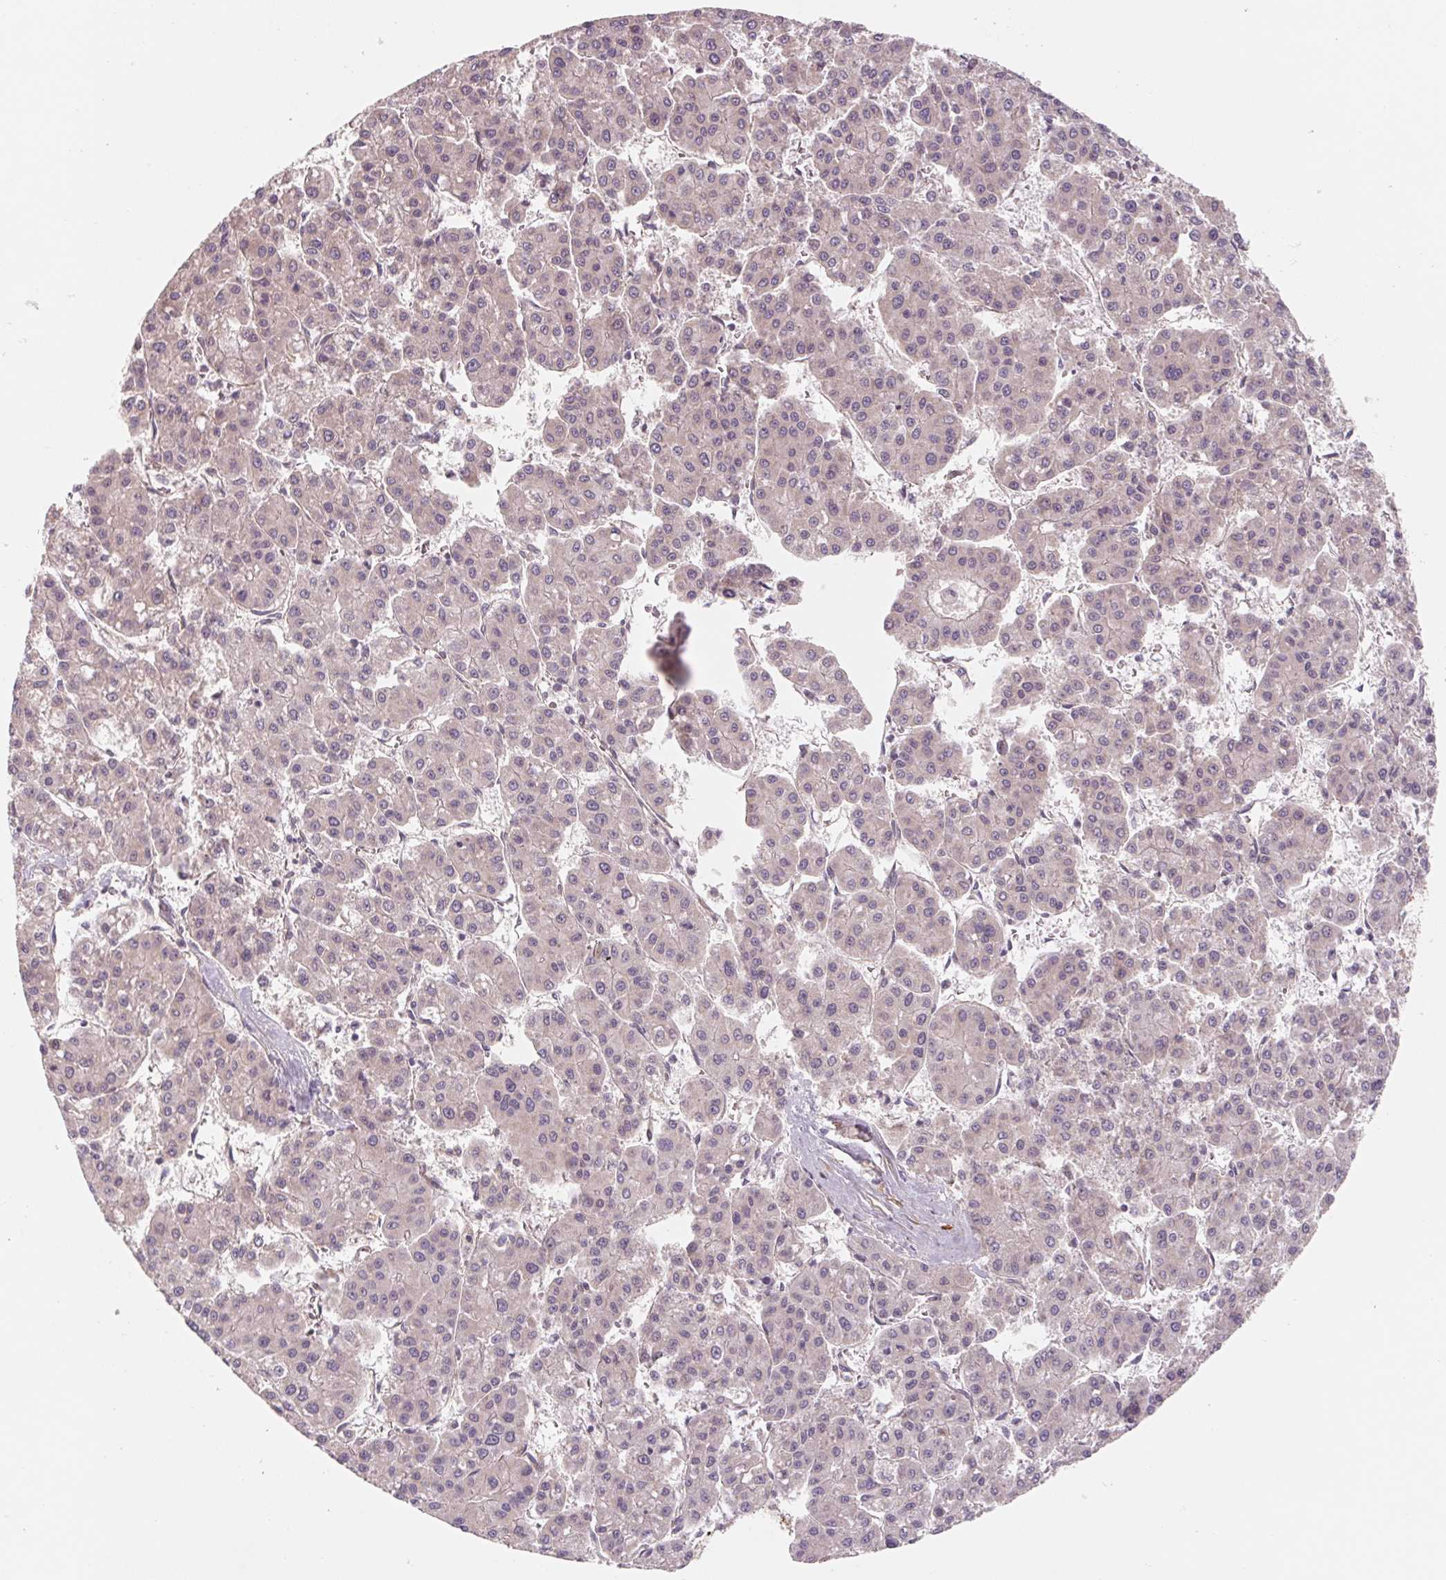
{"staining": {"intensity": "negative", "quantity": "none", "location": "none"}, "tissue": "liver cancer", "cell_type": "Tumor cells", "image_type": "cancer", "snomed": [{"axis": "morphology", "description": "Carcinoma, Hepatocellular, NOS"}, {"axis": "topography", "description": "Liver"}], "caption": "Tumor cells are negative for brown protein staining in hepatocellular carcinoma (liver). The staining was performed using DAB (3,3'-diaminobenzidine) to visualize the protein expression in brown, while the nuclei were stained in blue with hematoxylin (Magnification: 20x).", "gene": "CCDC112", "patient": {"sex": "male", "age": 73}}